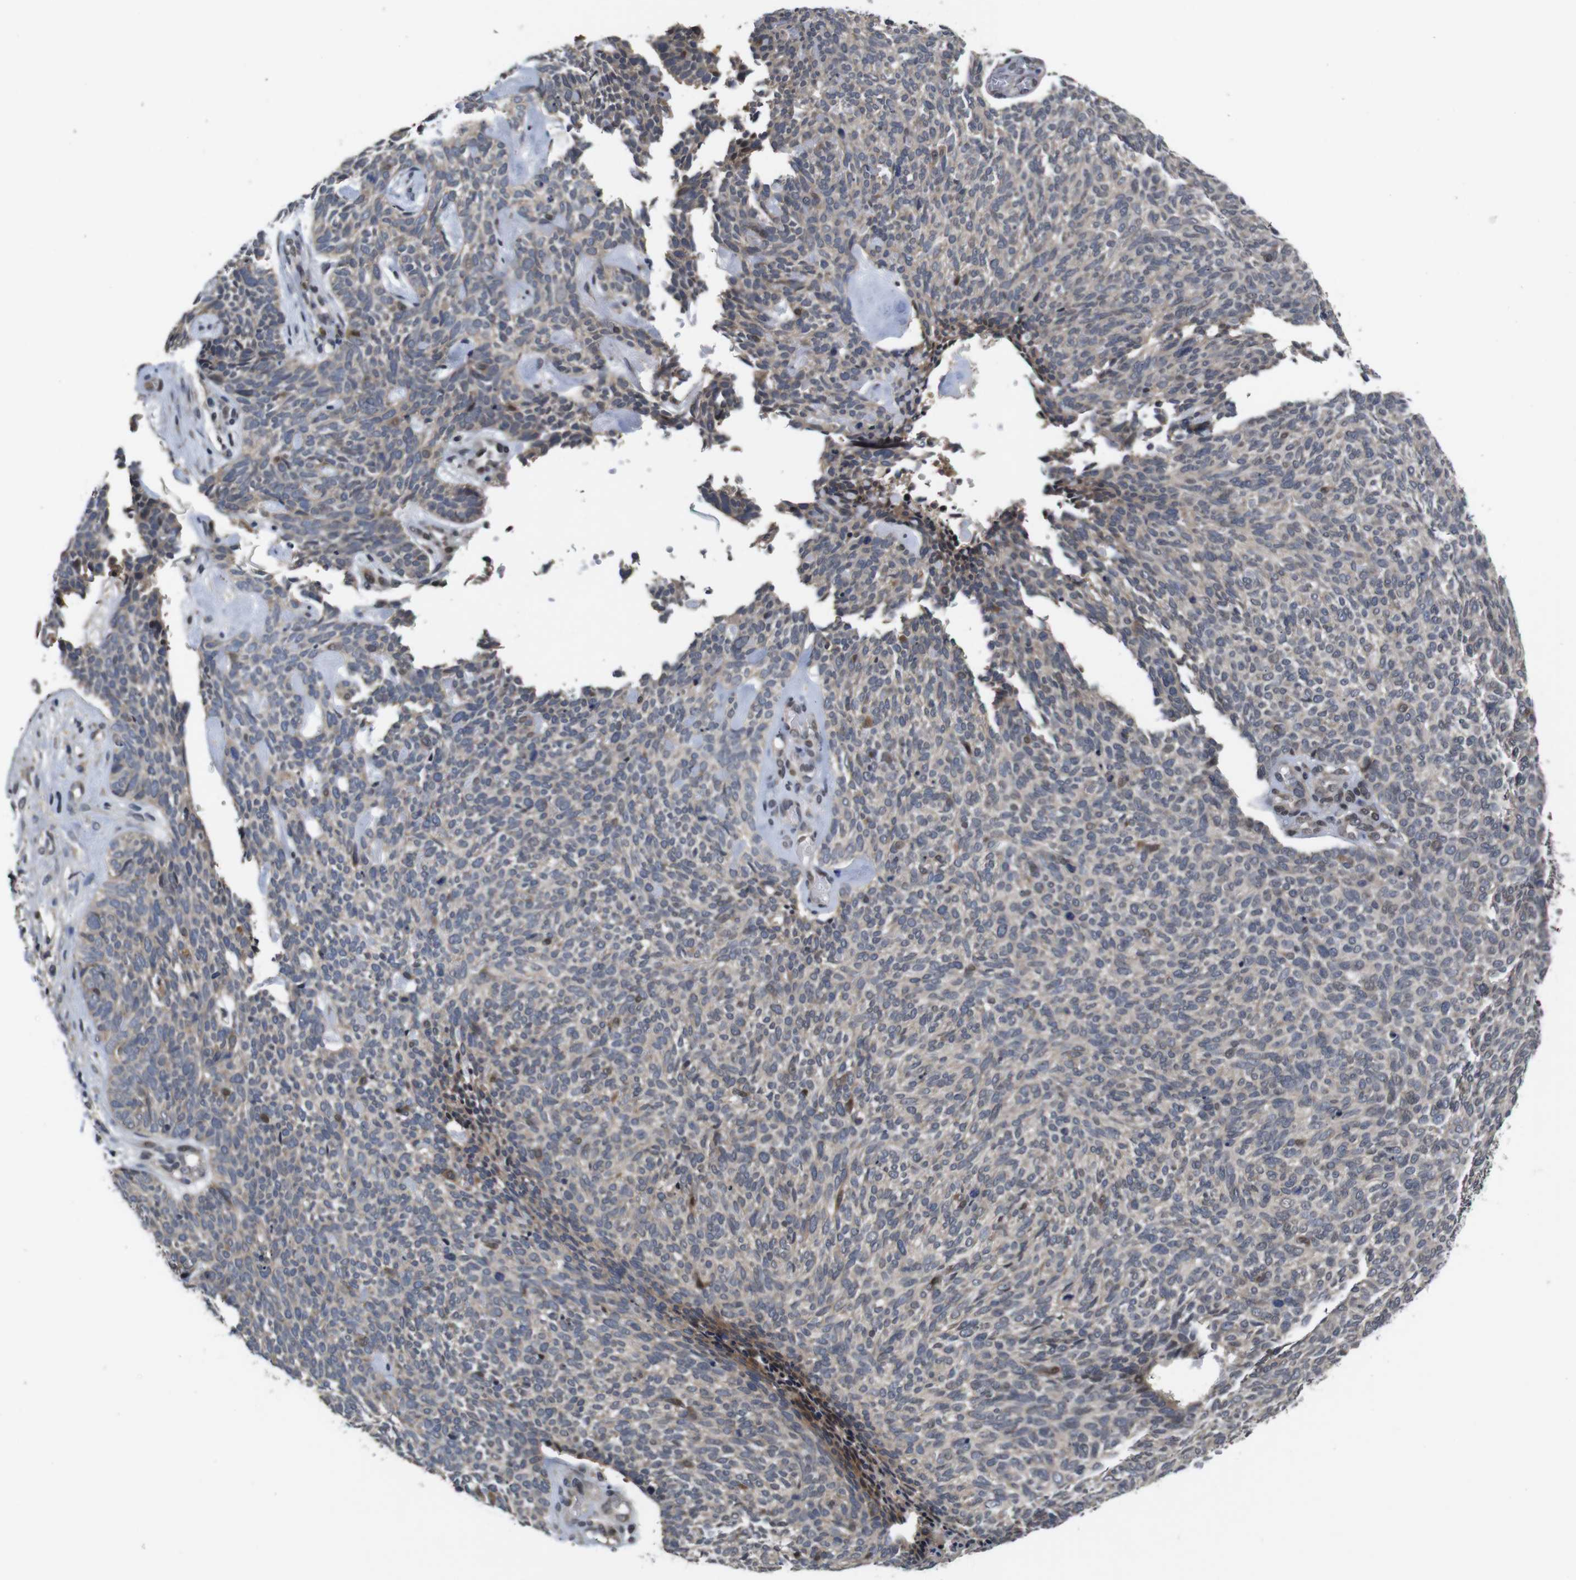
{"staining": {"intensity": "weak", "quantity": "25%-75%", "location": "cytoplasmic/membranous"}, "tissue": "skin cancer", "cell_type": "Tumor cells", "image_type": "cancer", "snomed": [{"axis": "morphology", "description": "Basal cell carcinoma"}, {"axis": "topography", "description": "Skin"}], "caption": "A brown stain shows weak cytoplasmic/membranous positivity of a protein in basal cell carcinoma (skin) tumor cells. (Brightfield microscopy of DAB IHC at high magnification).", "gene": "ZBTB46", "patient": {"sex": "female", "age": 84}}